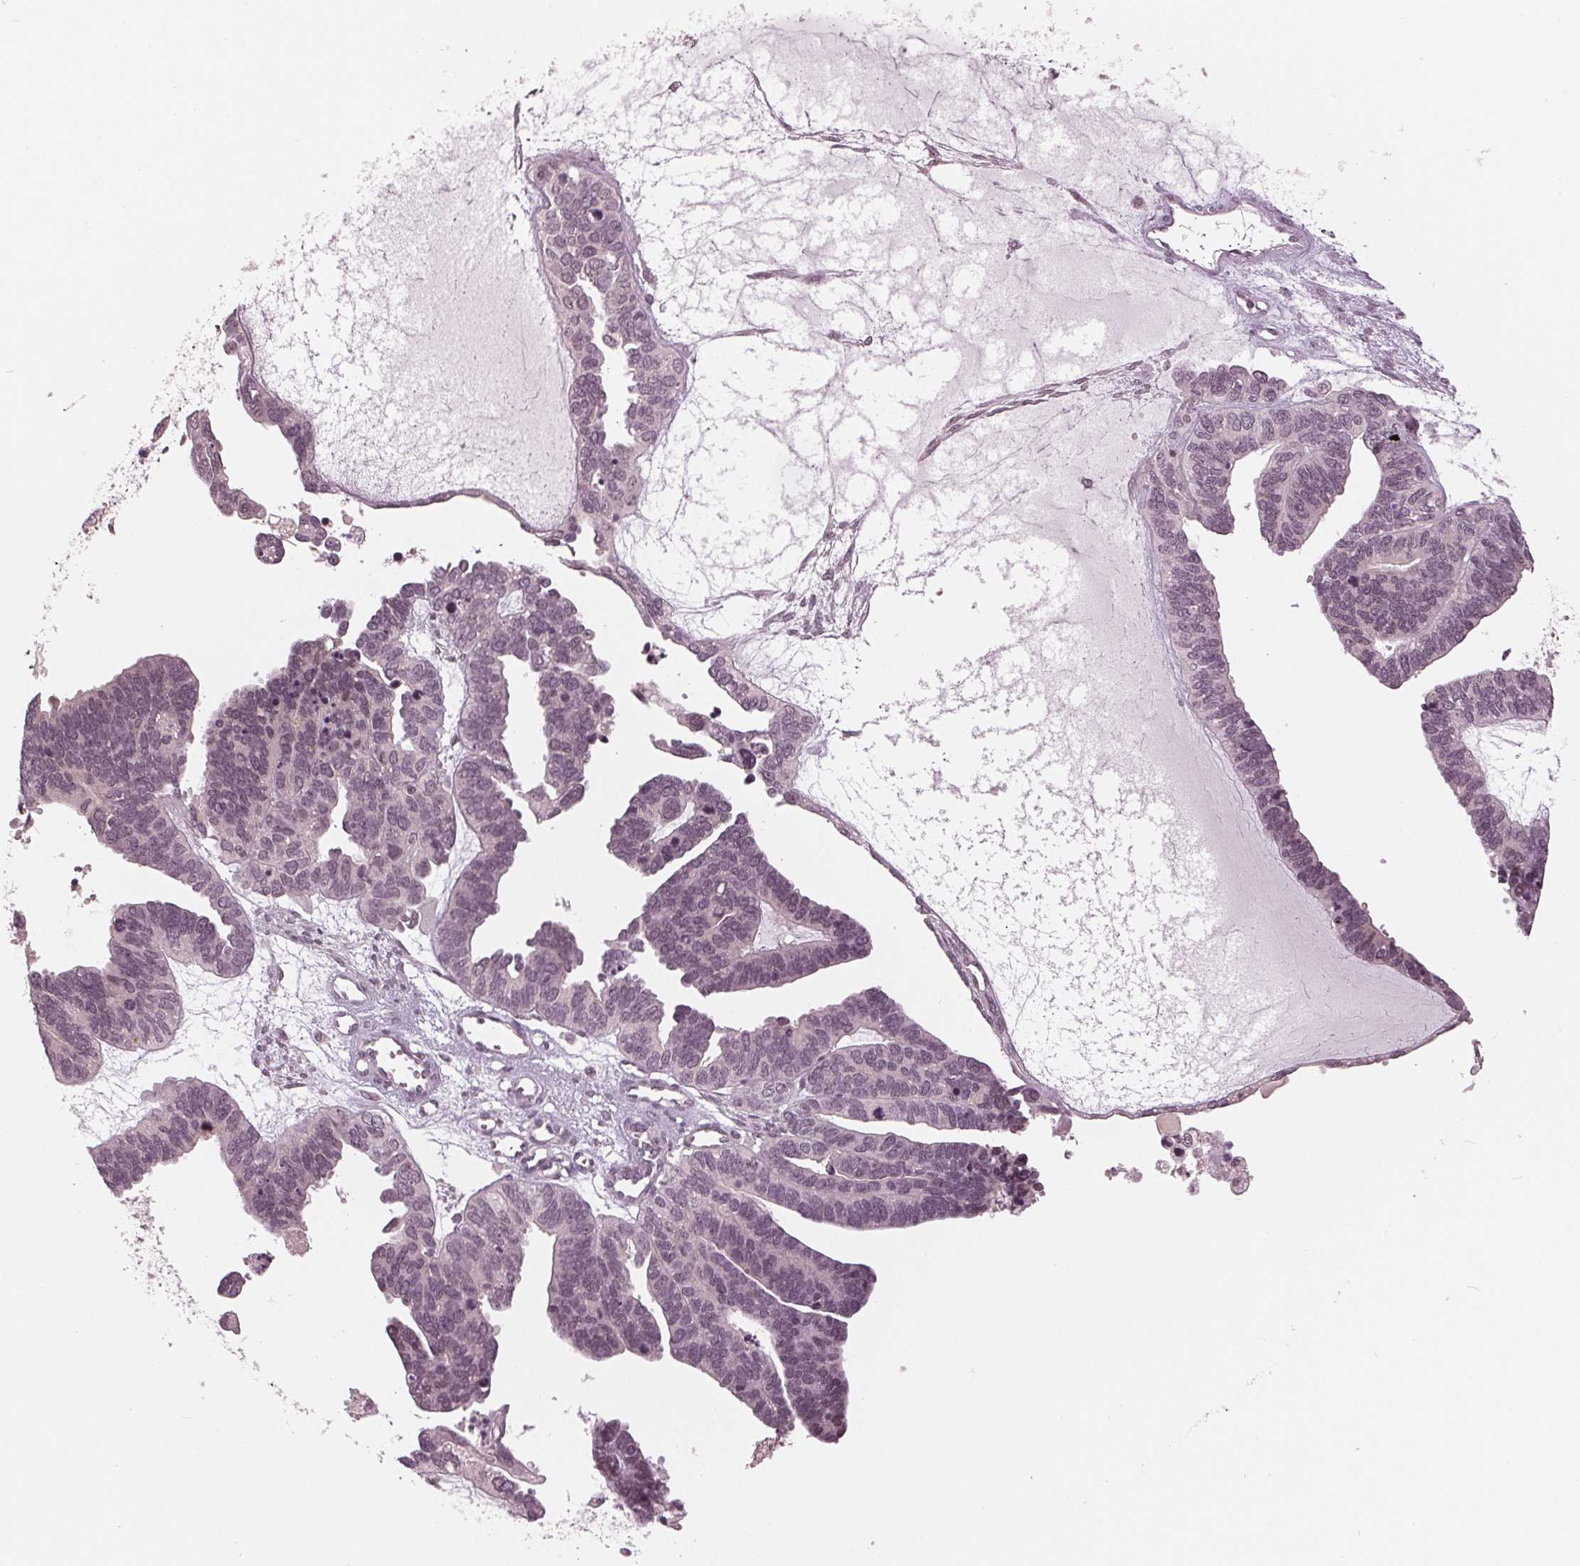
{"staining": {"intensity": "weak", "quantity": "<25%", "location": "nuclear"}, "tissue": "ovarian cancer", "cell_type": "Tumor cells", "image_type": "cancer", "snomed": [{"axis": "morphology", "description": "Cystadenocarcinoma, serous, NOS"}, {"axis": "topography", "description": "Ovary"}], "caption": "Immunohistochemistry (IHC) photomicrograph of human serous cystadenocarcinoma (ovarian) stained for a protein (brown), which demonstrates no expression in tumor cells.", "gene": "SLX4", "patient": {"sex": "female", "age": 51}}